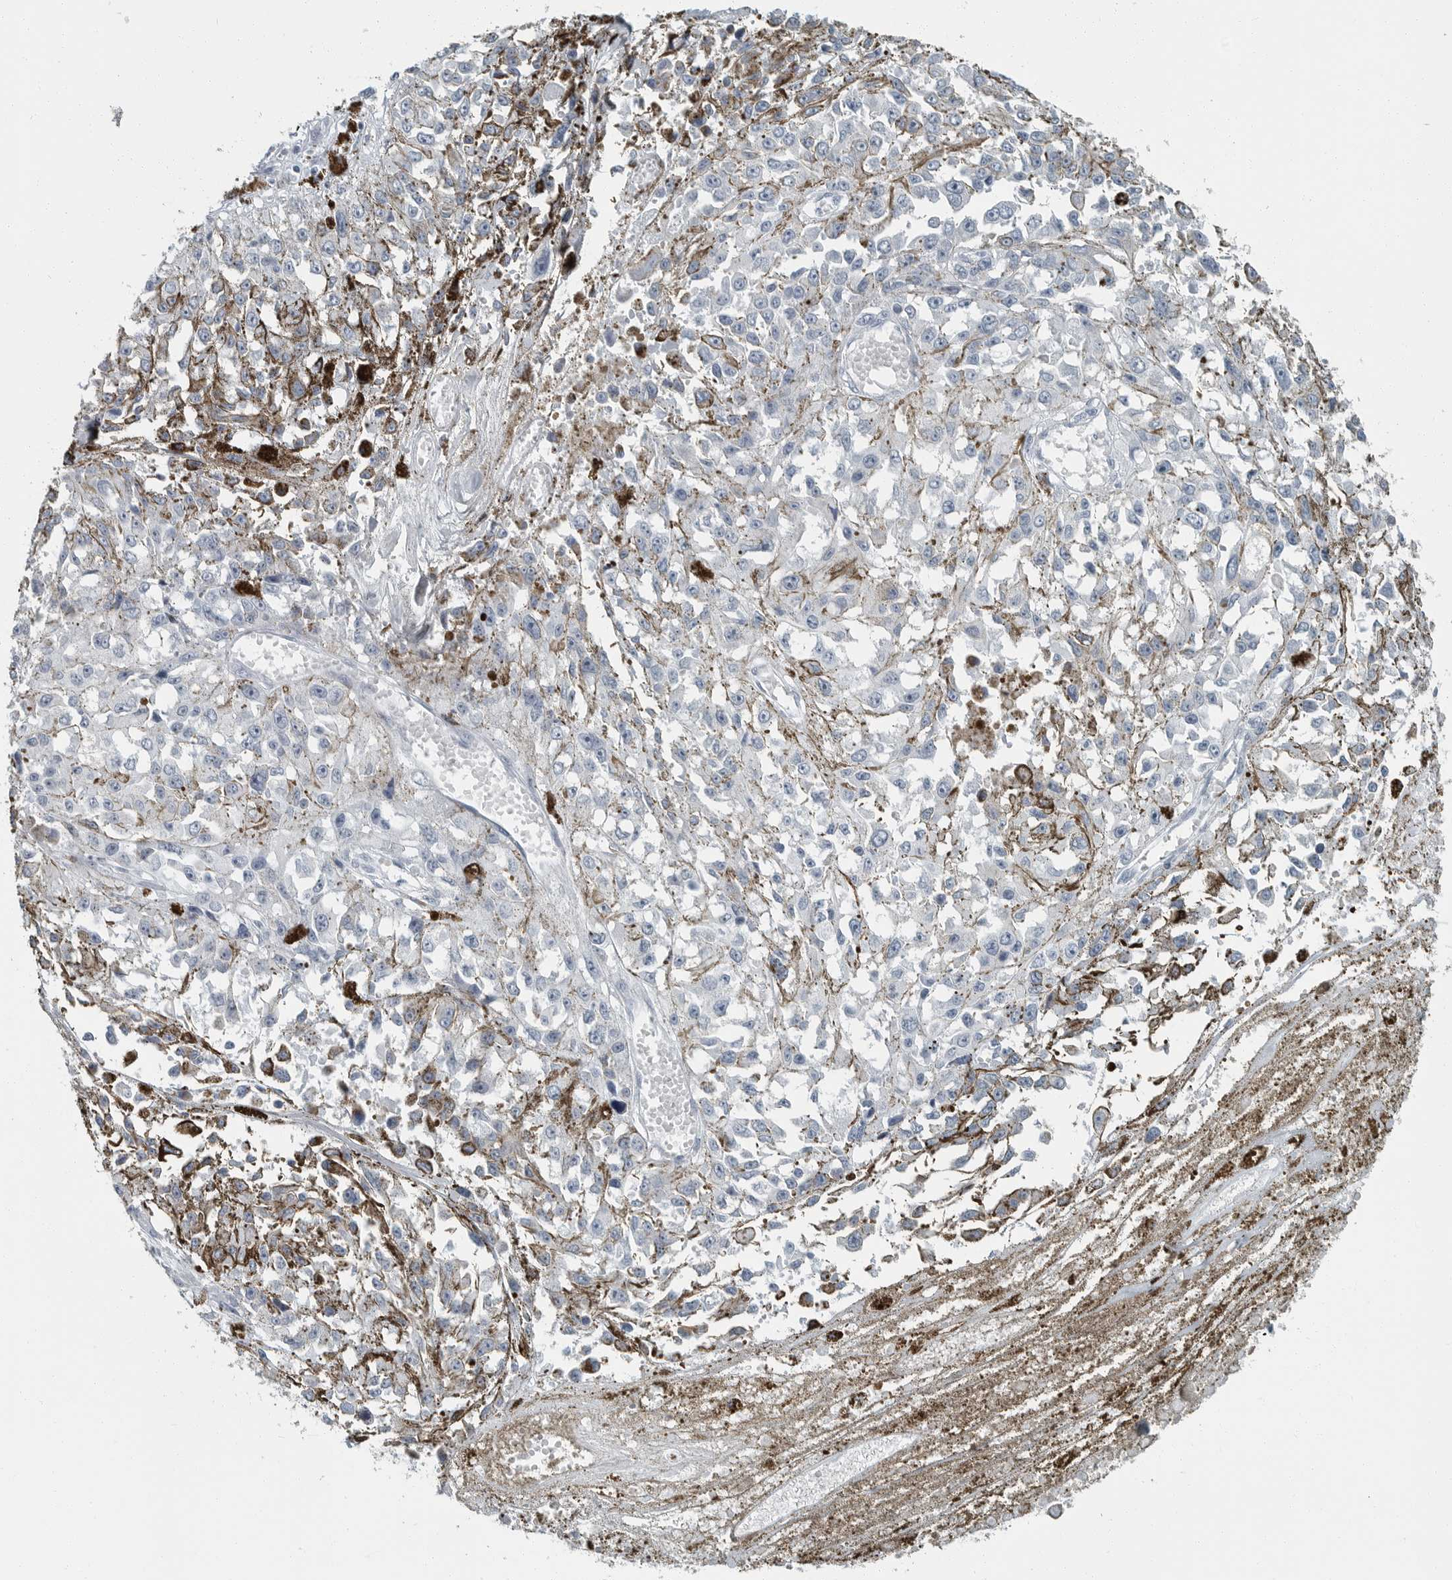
{"staining": {"intensity": "negative", "quantity": "none", "location": "none"}, "tissue": "melanoma", "cell_type": "Tumor cells", "image_type": "cancer", "snomed": [{"axis": "morphology", "description": "Malignant melanoma, Metastatic site"}, {"axis": "topography", "description": "Lymph node"}], "caption": "Tumor cells are negative for brown protein staining in malignant melanoma (metastatic site). (DAB (3,3'-diaminobenzidine) IHC visualized using brightfield microscopy, high magnification).", "gene": "ZPBP2", "patient": {"sex": "male", "age": 59}}